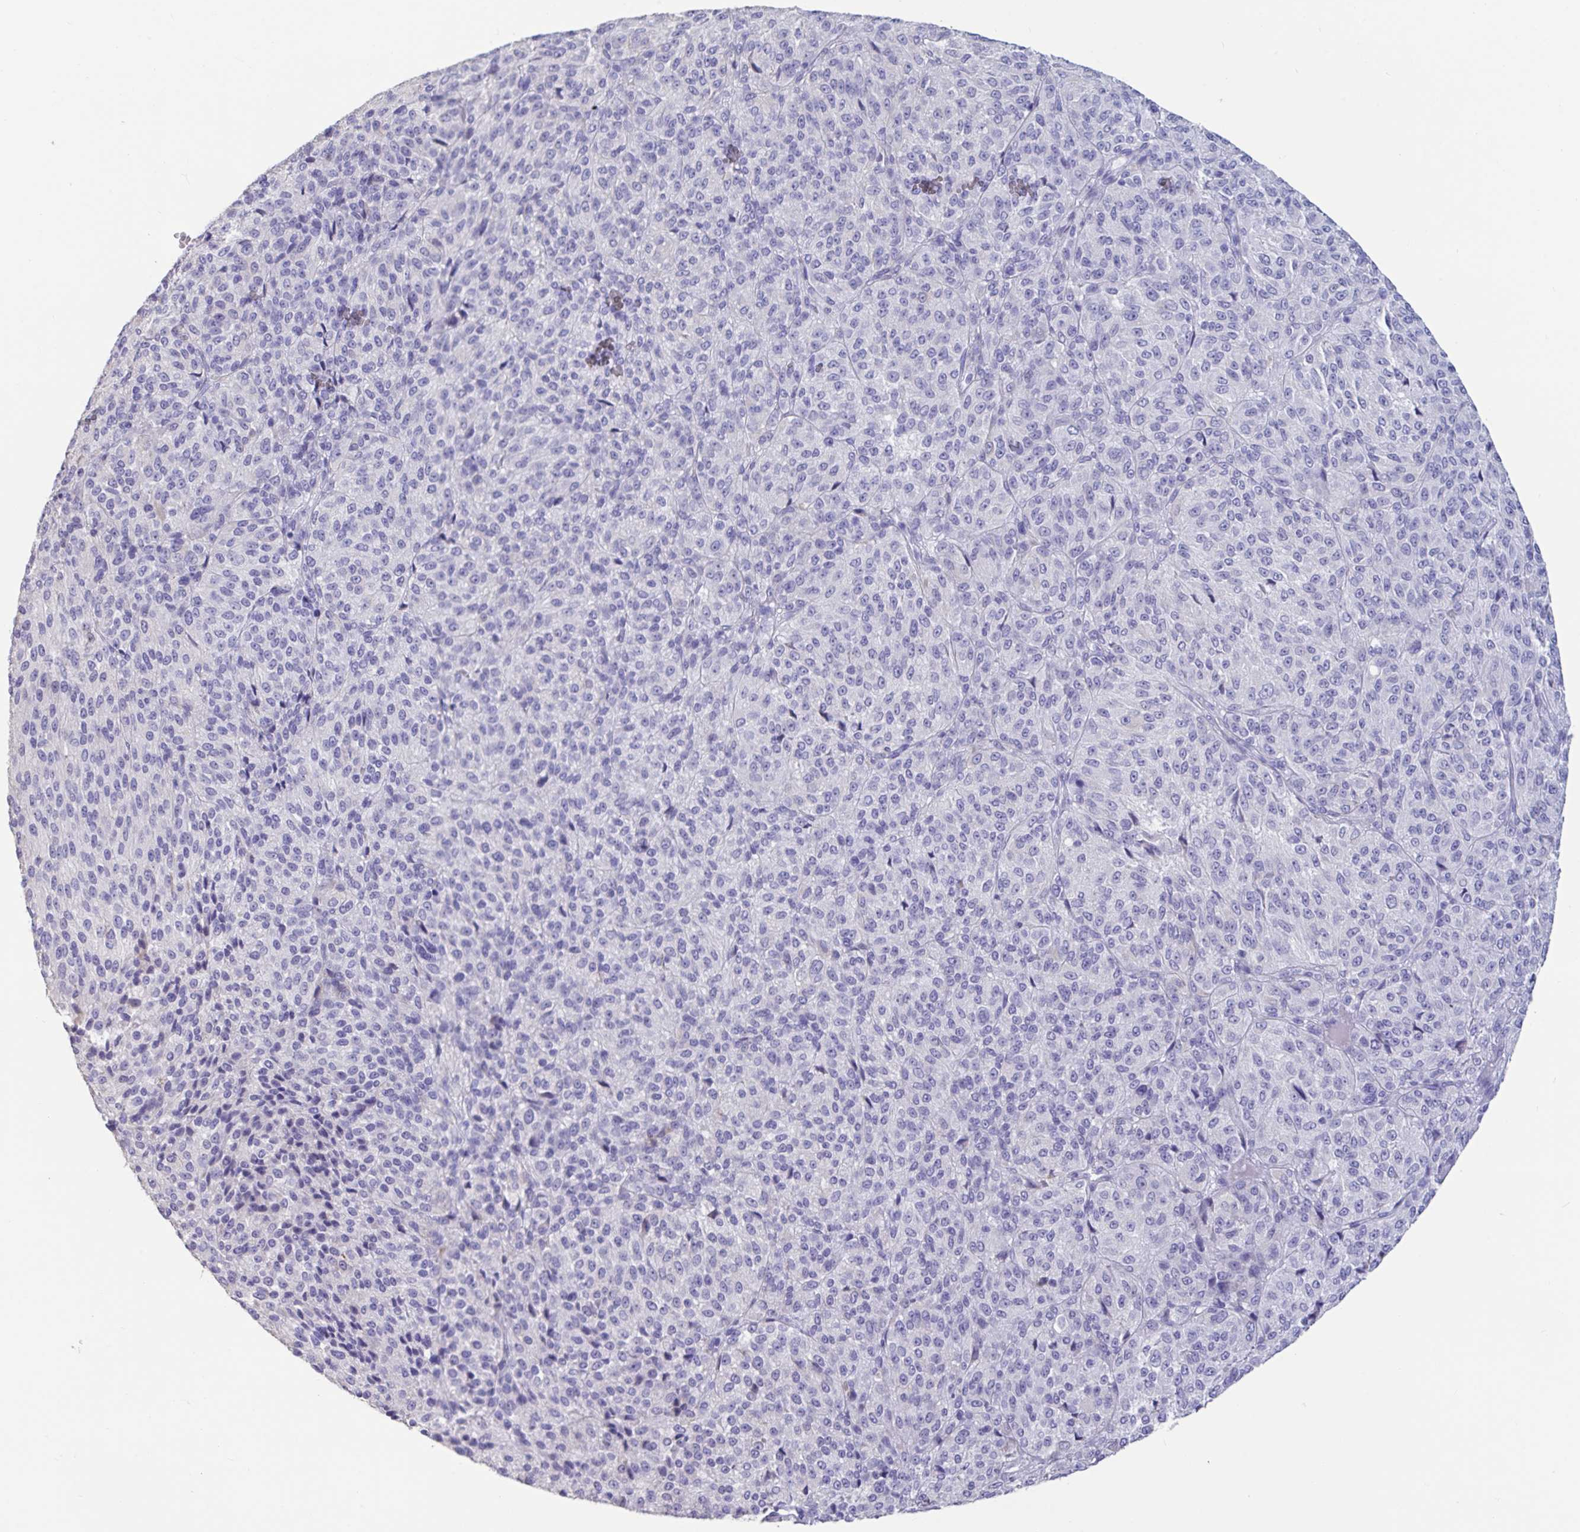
{"staining": {"intensity": "negative", "quantity": "none", "location": "none"}, "tissue": "melanoma", "cell_type": "Tumor cells", "image_type": "cancer", "snomed": [{"axis": "morphology", "description": "Malignant melanoma, Metastatic site"}, {"axis": "topography", "description": "Brain"}], "caption": "Malignant melanoma (metastatic site) stained for a protein using immunohistochemistry (IHC) demonstrates no staining tumor cells.", "gene": "TNNC1", "patient": {"sex": "female", "age": 56}}